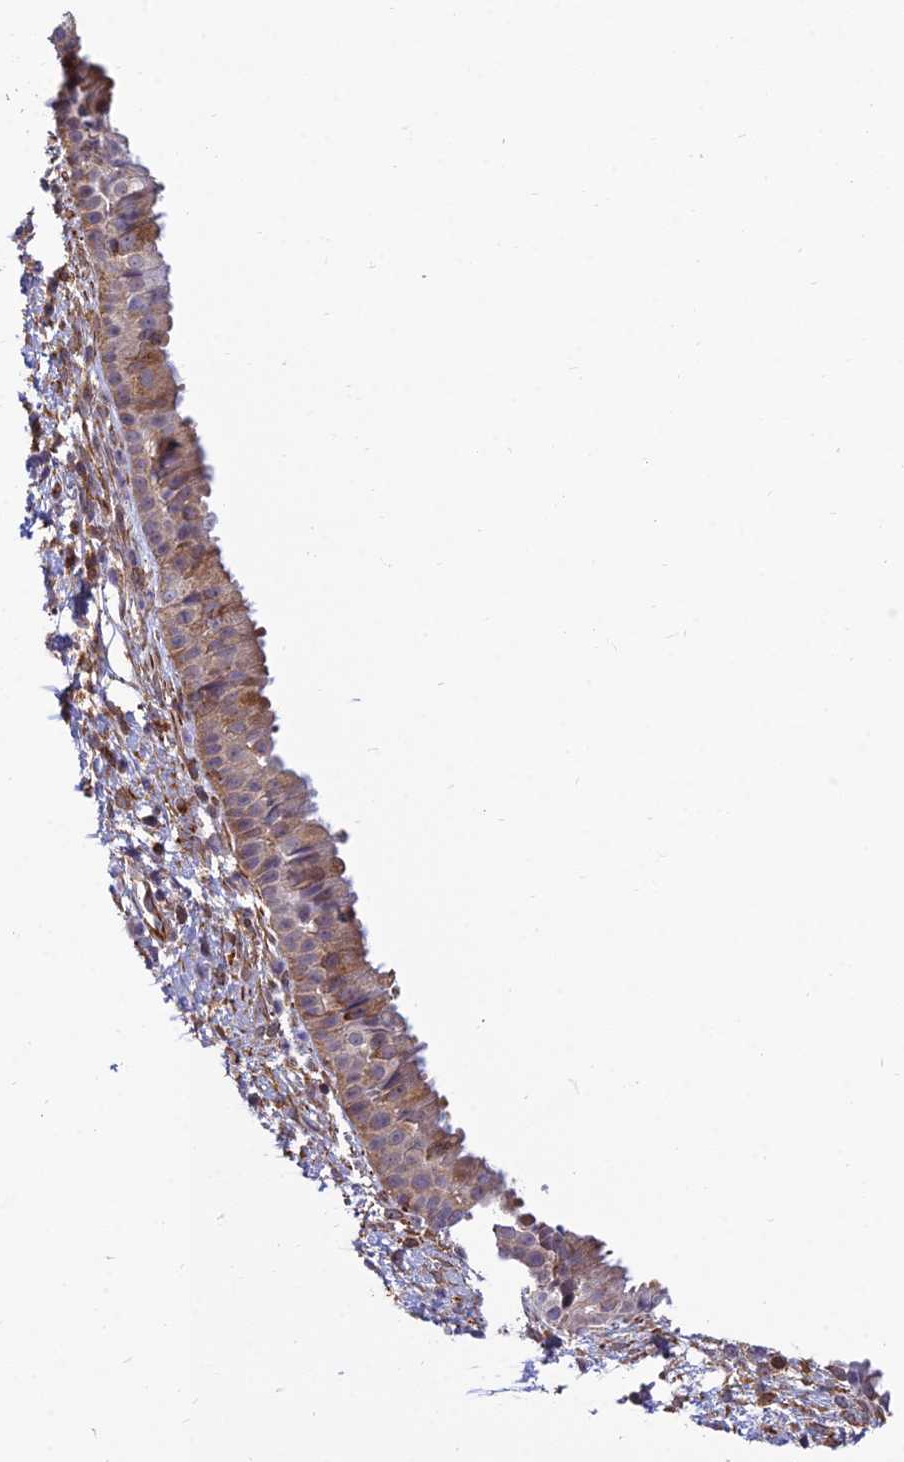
{"staining": {"intensity": "weak", "quantity": "25%-75%", "location": "cytoplasmic/membranous"}, "tissue": "nasopharynx", "cell_type": "Respiratory epithelial cells", "image_type": "normal", "snomed": [{"axis": "morphology", "description": "Normal tissue, NOS"}, {"axis": "topography", "description": "Nasopharynx"}], "caption": "Nasopharynx stained for a protein (brown) shows weak cytoplasmic/membranous positive expression in about 25%-75% of respiratory epithelial cells.", "gene": "SAPCD2", "patient": {"sex": "male", "age": 22}}